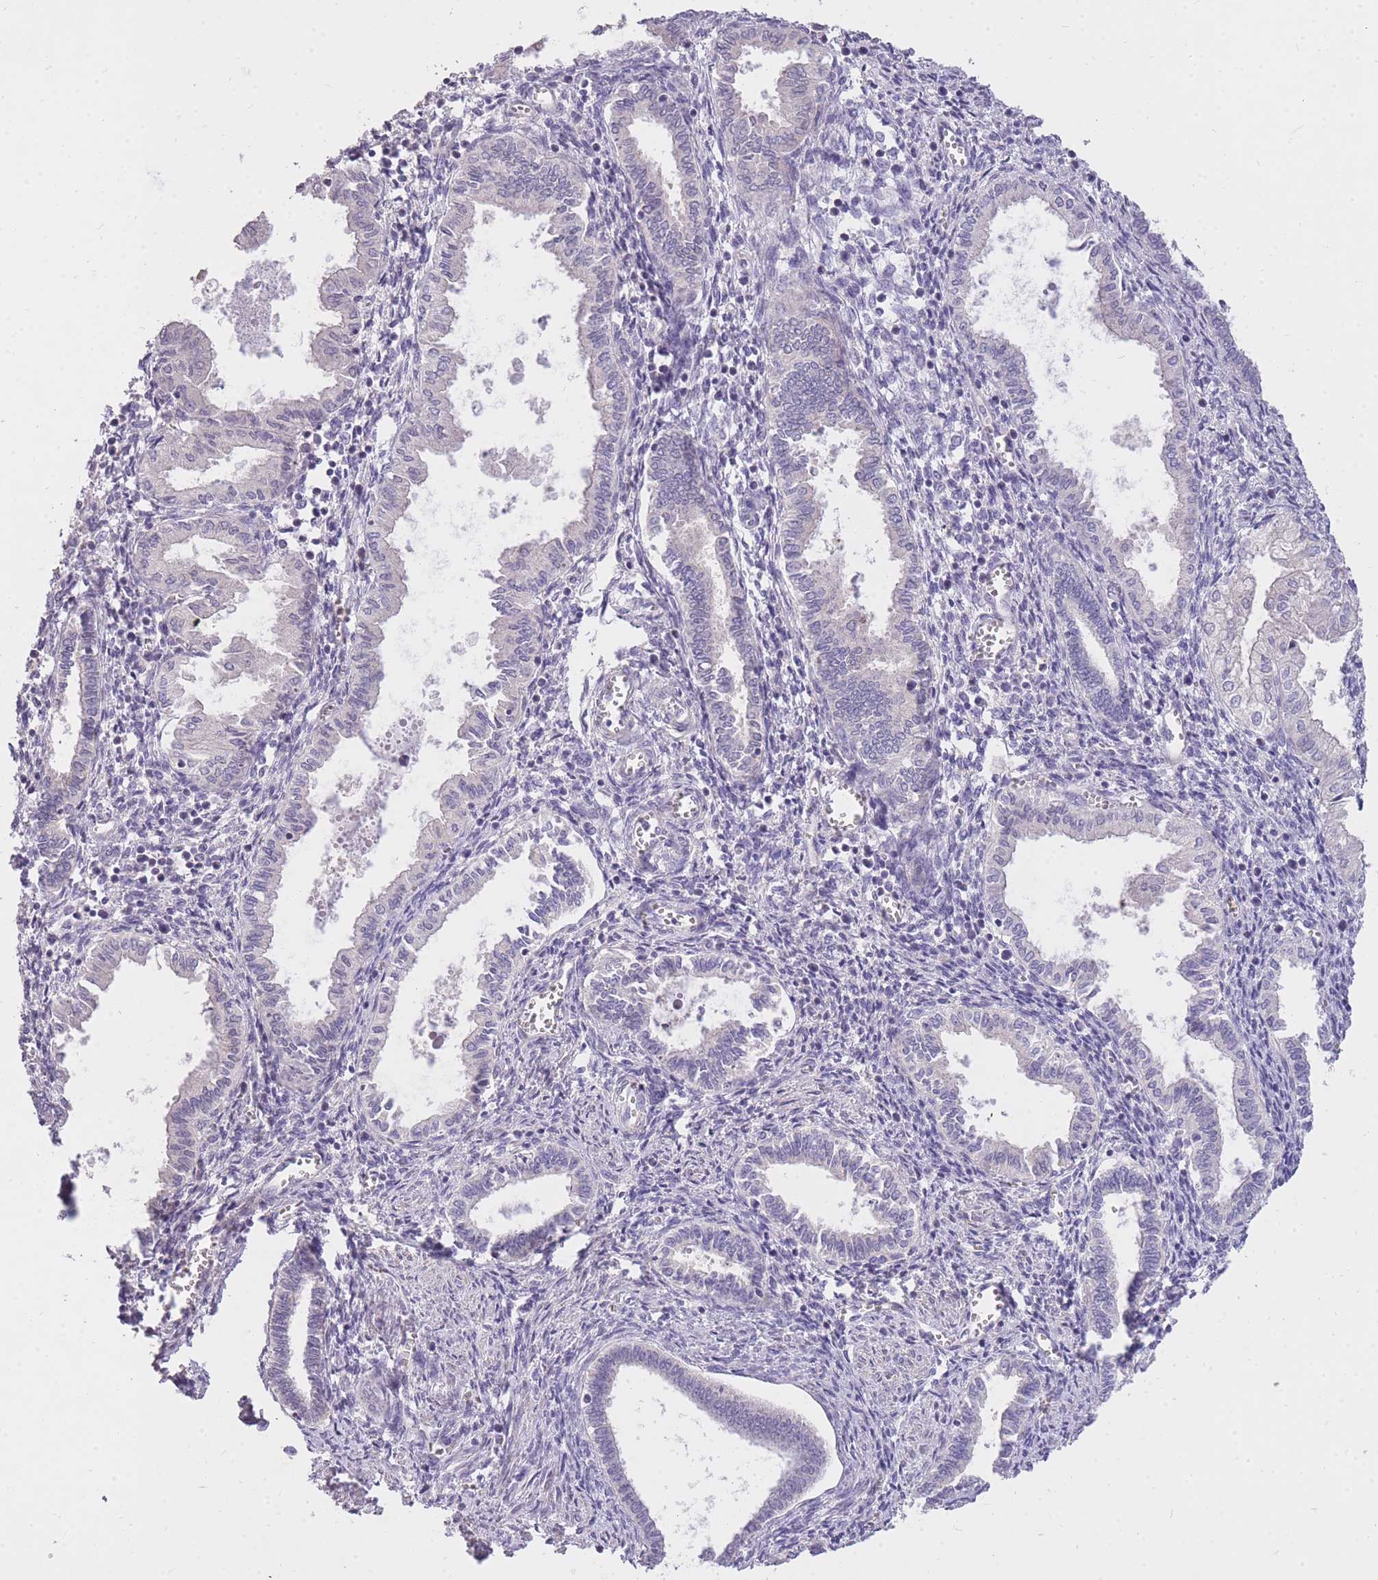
{"staining": {"intensity": "negative", "quantity": "none", "location": "none"}, "tissue": "endometrium", "cell_type": "Cells in endometrial stroma", "image_type": "normal", "snomed": [{"axis": "morphology", "description": "Normal tissue, NOS"}, {"axis": "topography", "description": "Endometrium"}], "caption": "IHC image of unremarkable endometrium: endometrium stained with DAB (3,3'-diaminobenzidine) shows no significant protein staining in cells in endometrial stroma. (DAB IHC visualized using brightfield microscopy, high magnification).", "gene": "FRG2B", "patient": {"sex": "female", "age": 37}}